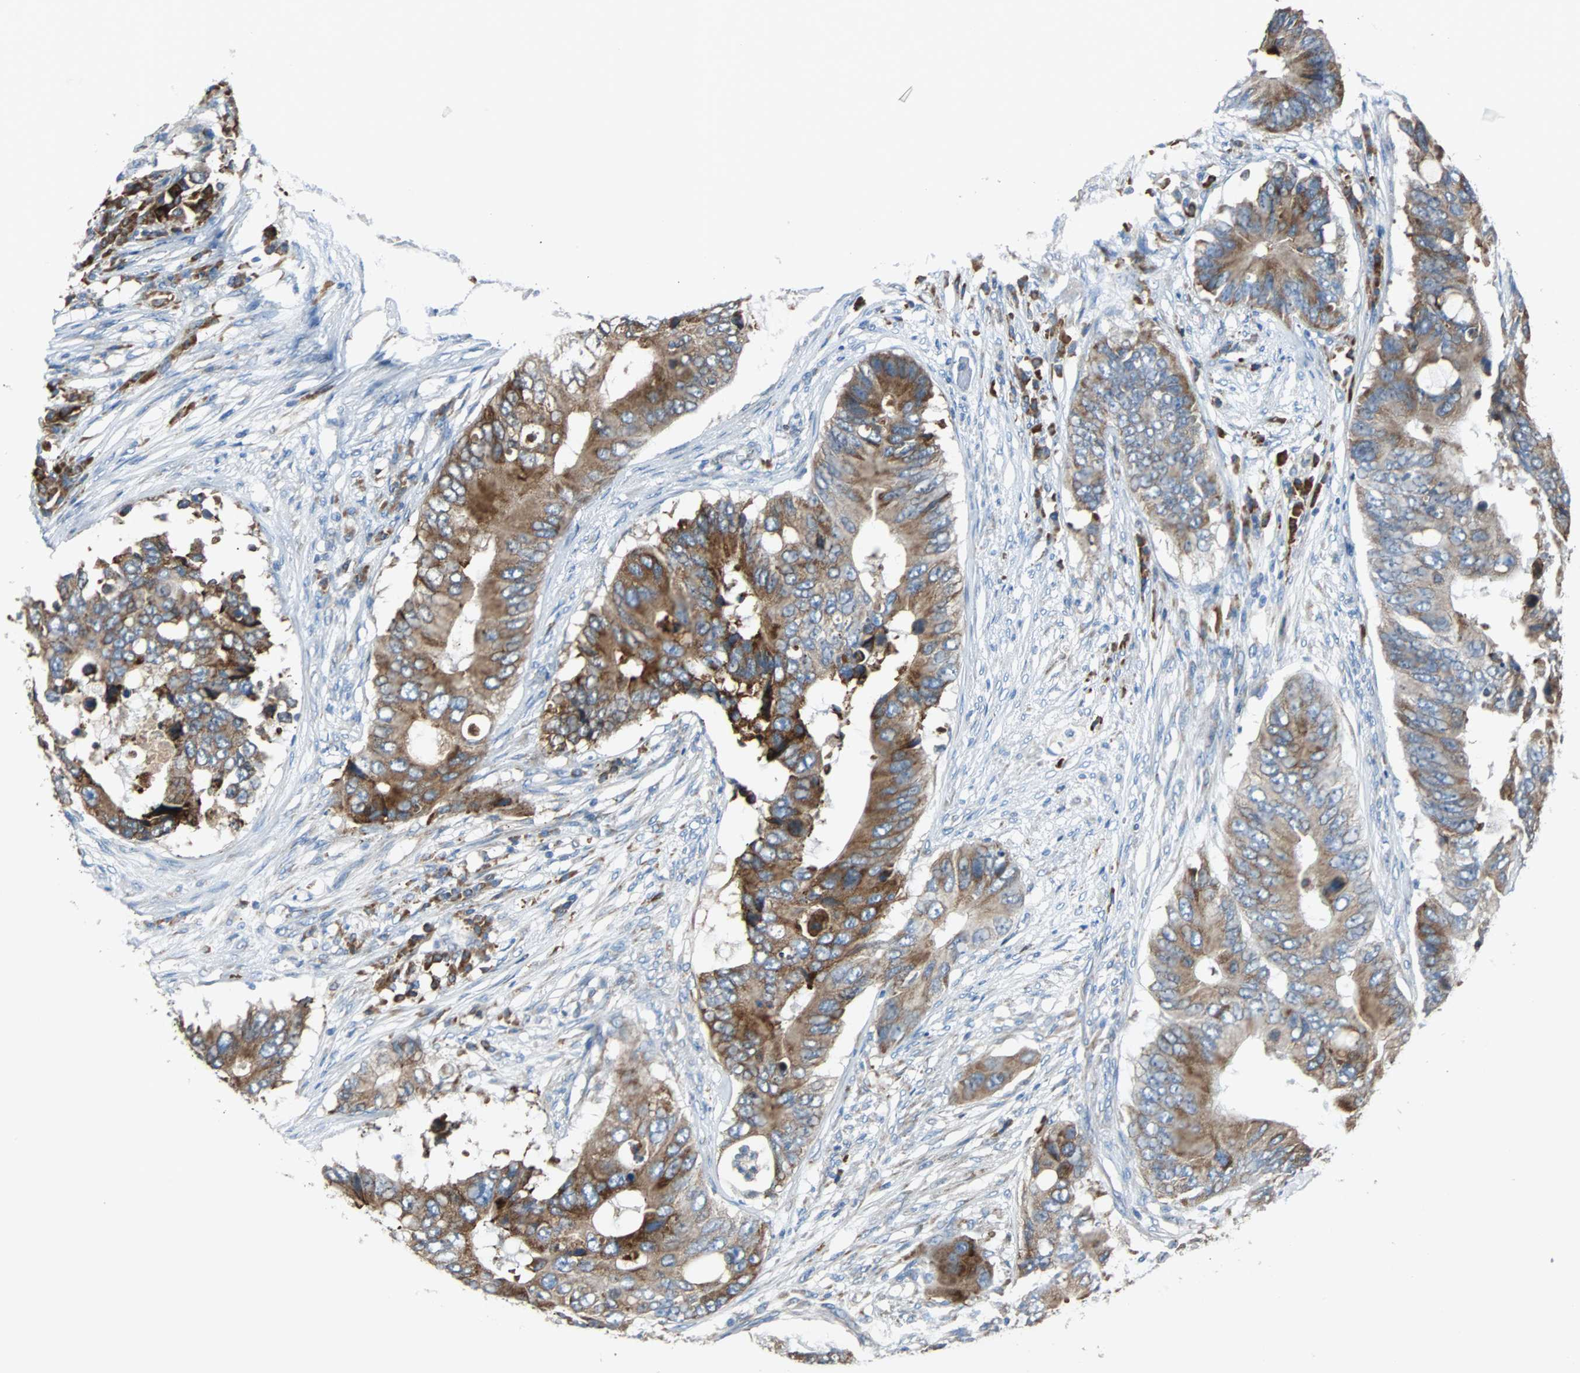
{"staining": {"intensity": "moderate", "quantity": "25%-75%", "location": "cytoplasmic/membranous"}, "tissue": "colorectal cancer", "cell_type": "Tumor cells", "image_type": "cancer", "snomed": [{"axis": "morphology", "description": "Adenocarcinoma, NOS"}, {"axis": "topography", "description": "Colon"}], "caption": "DAB immunohistochemical staining of human colorectal adenocarcinoma demonstrates moderate cytoplasmic/membranous protein positivity in about 25%-75% of tumor cells. (DAB IHC with brightfield microscopy, high magnification).", "gene": "PDIA4", "patient": {"sex": "male", "age": 71}}